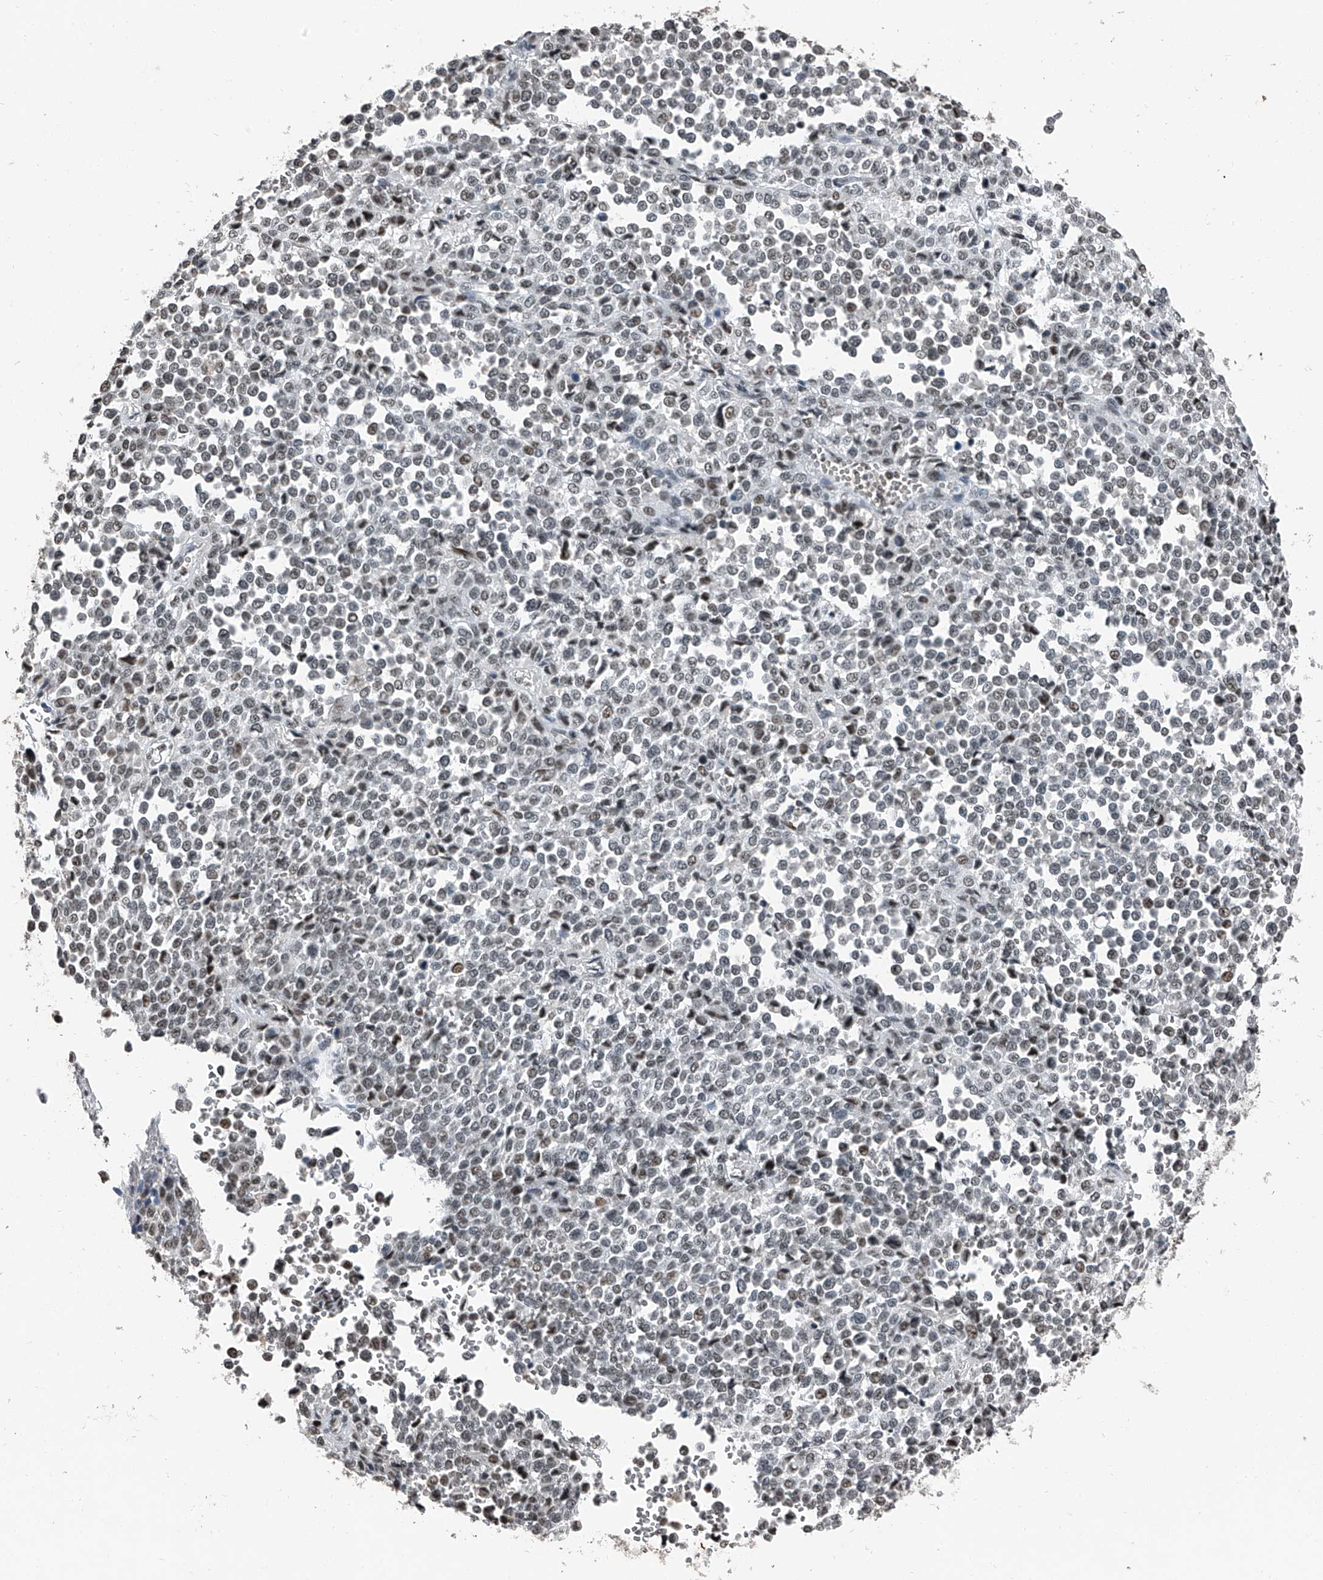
{"staining": {"intensity": "weak", "quantity": ">75%", "location": "nuclear"}, "tissue": "melanoma", "cell_type": "Tumor cells", "image_type": "cancer", "snomed": [{"axis": "morphology", "description": "Malignant melanoma, Metastatic site"}, {"axis": "topography", "description": "Pancreas"}], "caption": "A micrograph of human melanoma stained for a protein reveals weak nuclear brown staining in tumor cells.", "gene": "TCOF1", "patient": {"sex": "female", "age": 30}}